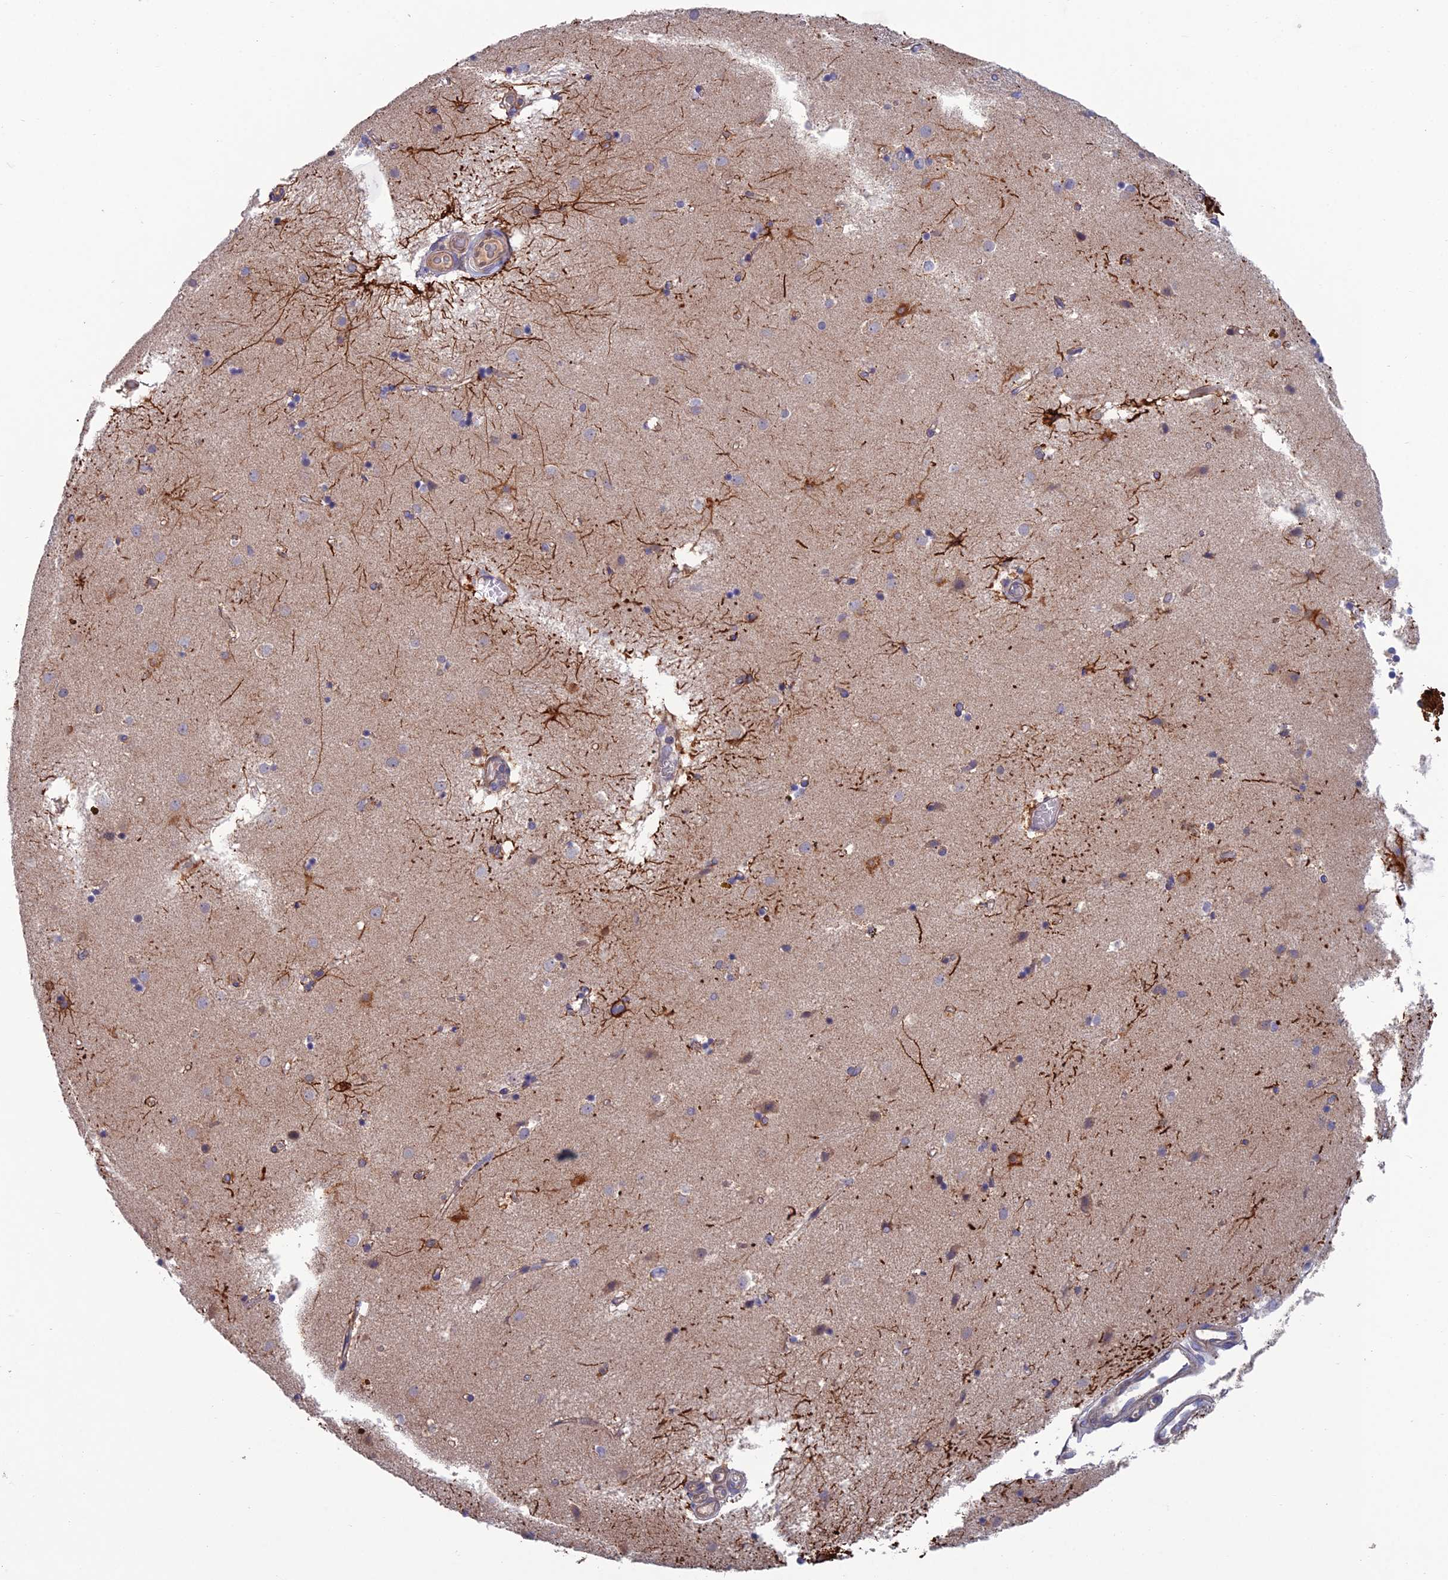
{"staining": {"intensity": "strong", "quantity": "<25%", "location": "cytoplasmic/membranous"}, "tissue": "caudate", "cell_type": "Glial cells", "image_type": "normal", "snomed": [{"axis": "morphology", "description": "Normal tissue, NOS"}, {"axis": "topography", "description": "Lateral ventricle wall"}], "caption": "Brown immunohistochemical staining in unremarkable human caudate shows strong cytoplasmic/membranous positivity in approximately <25% of glial cells. (Stains: DAB in brown, nuclei in blue, Microscopy: brightfield microscopy at high magnification).", "gene": "USP37", "patient": {"sex": "male", "age": 70}}